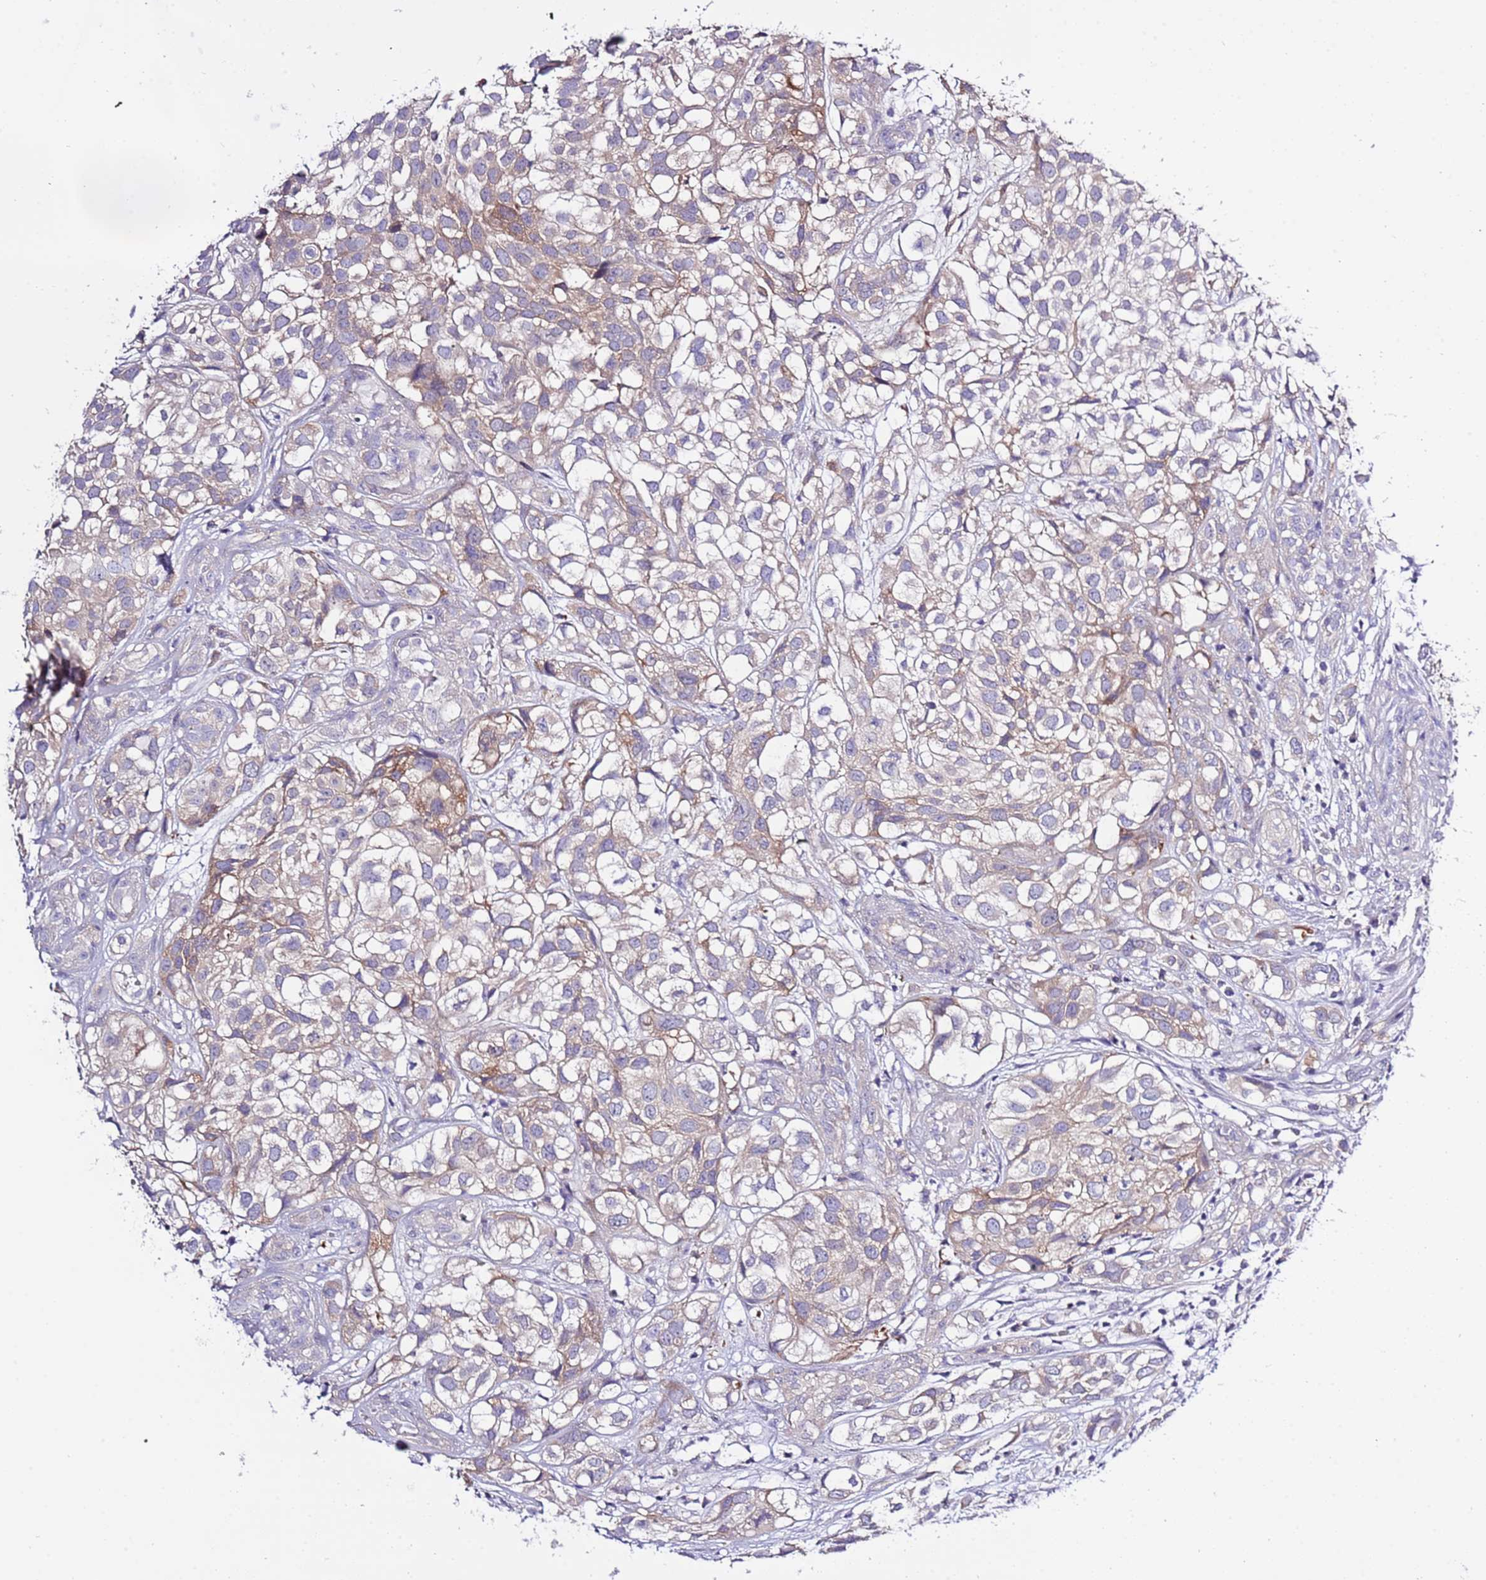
{"staining": {"intensity": "weak", "quantity": ">75%", "location": "cytoplasmic/membranous"}, "tissue": "urothelial cancer", "cell_type": "Tumor cells", "image_type": "cancer", "snomed": [{"axis": "morphology", "description": "Urothelial carcinoma, High grade"}, {"axis": "topography", "description": "Urinary bladder"}], "caption": "Immunohistochemical staining of human urothelial cancer shows low levels of weak cytoplasmic/membranous protein positivity in about >75% of tumor cells.", "gene": "STIP1", "patient": {"sex": "male", "age": 56}}